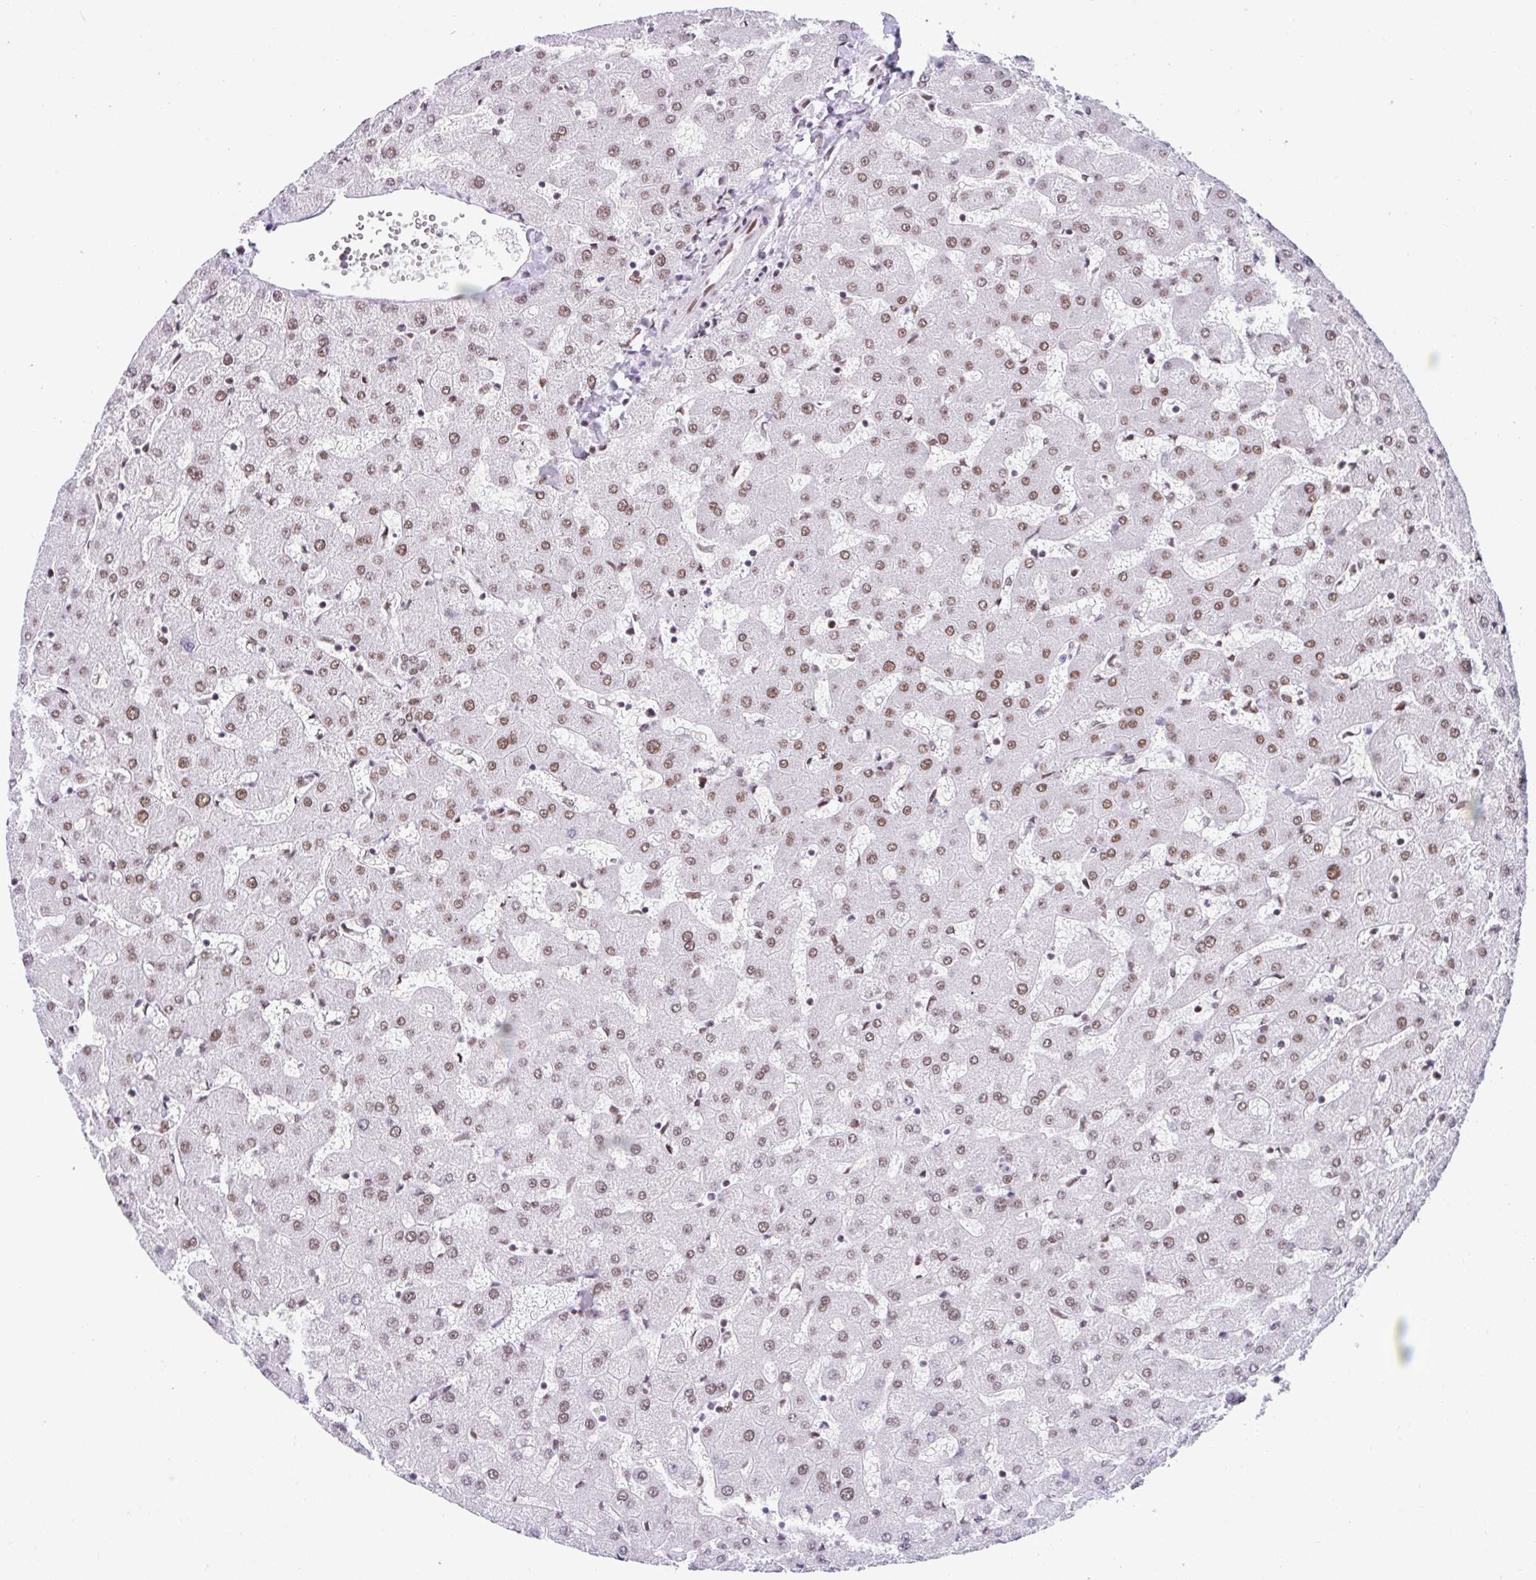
{"staining": {"intensity": "moderate", "quantity": ">75%", "location": "nuclear"}, "tissue": "liver", "cell_type": "Cholangiocytes", "image_type": "normal", "snomed": [{"axis": "morphology", "description": "Normal tissue, NOS"}, {"axis": "topography", "description": "Liver"}], "caption": "Approximately >75% of cholangiocytes in unremarkable human liver display moderate nuclear protein expression as visualized by brown immunohistochemical staining.", "gene": "KHDRBS1", "patient": {"sex": "female", "age": 63}}